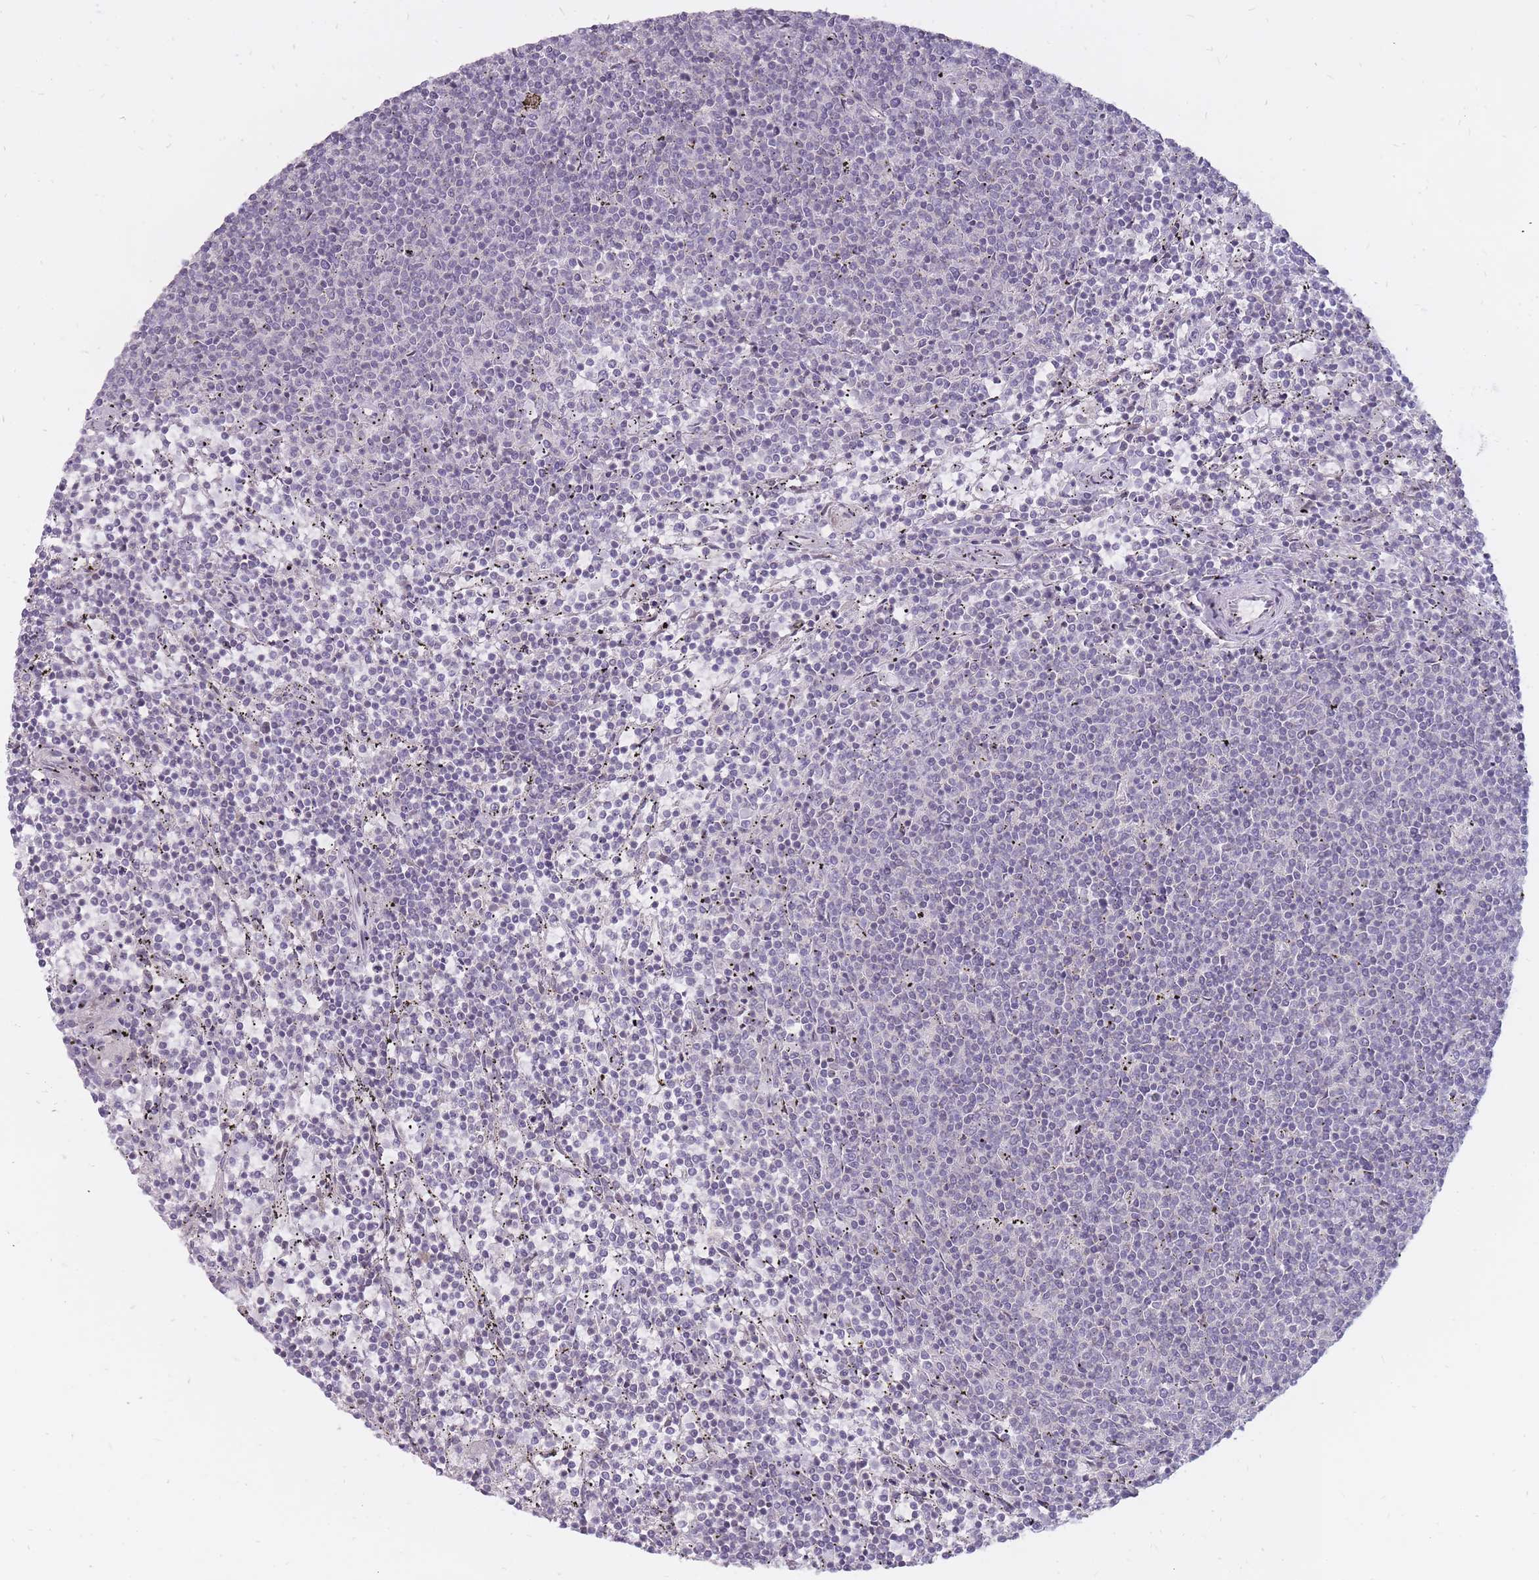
{"staining": {"intensity": "negative", "quantity": "none", "location": "none"}, "tissue": "lymphoma", "cell_type": "Tumor cells", "image_type": "cancer", "snomed": [{"axis": "morphology", "description": "Malignant lymphoma, non-Hodgkin's type, Low grade"}, {"axis": "topography", "description": "Spleen"}], "caption": "Immunohistochemistry of human low-grade malignant lymphoma, non-Hodgkin's type exhibits no positivity in tumor cells.", "gene": "POMZP3", "patient": {"sex": "female", "age": 50}}